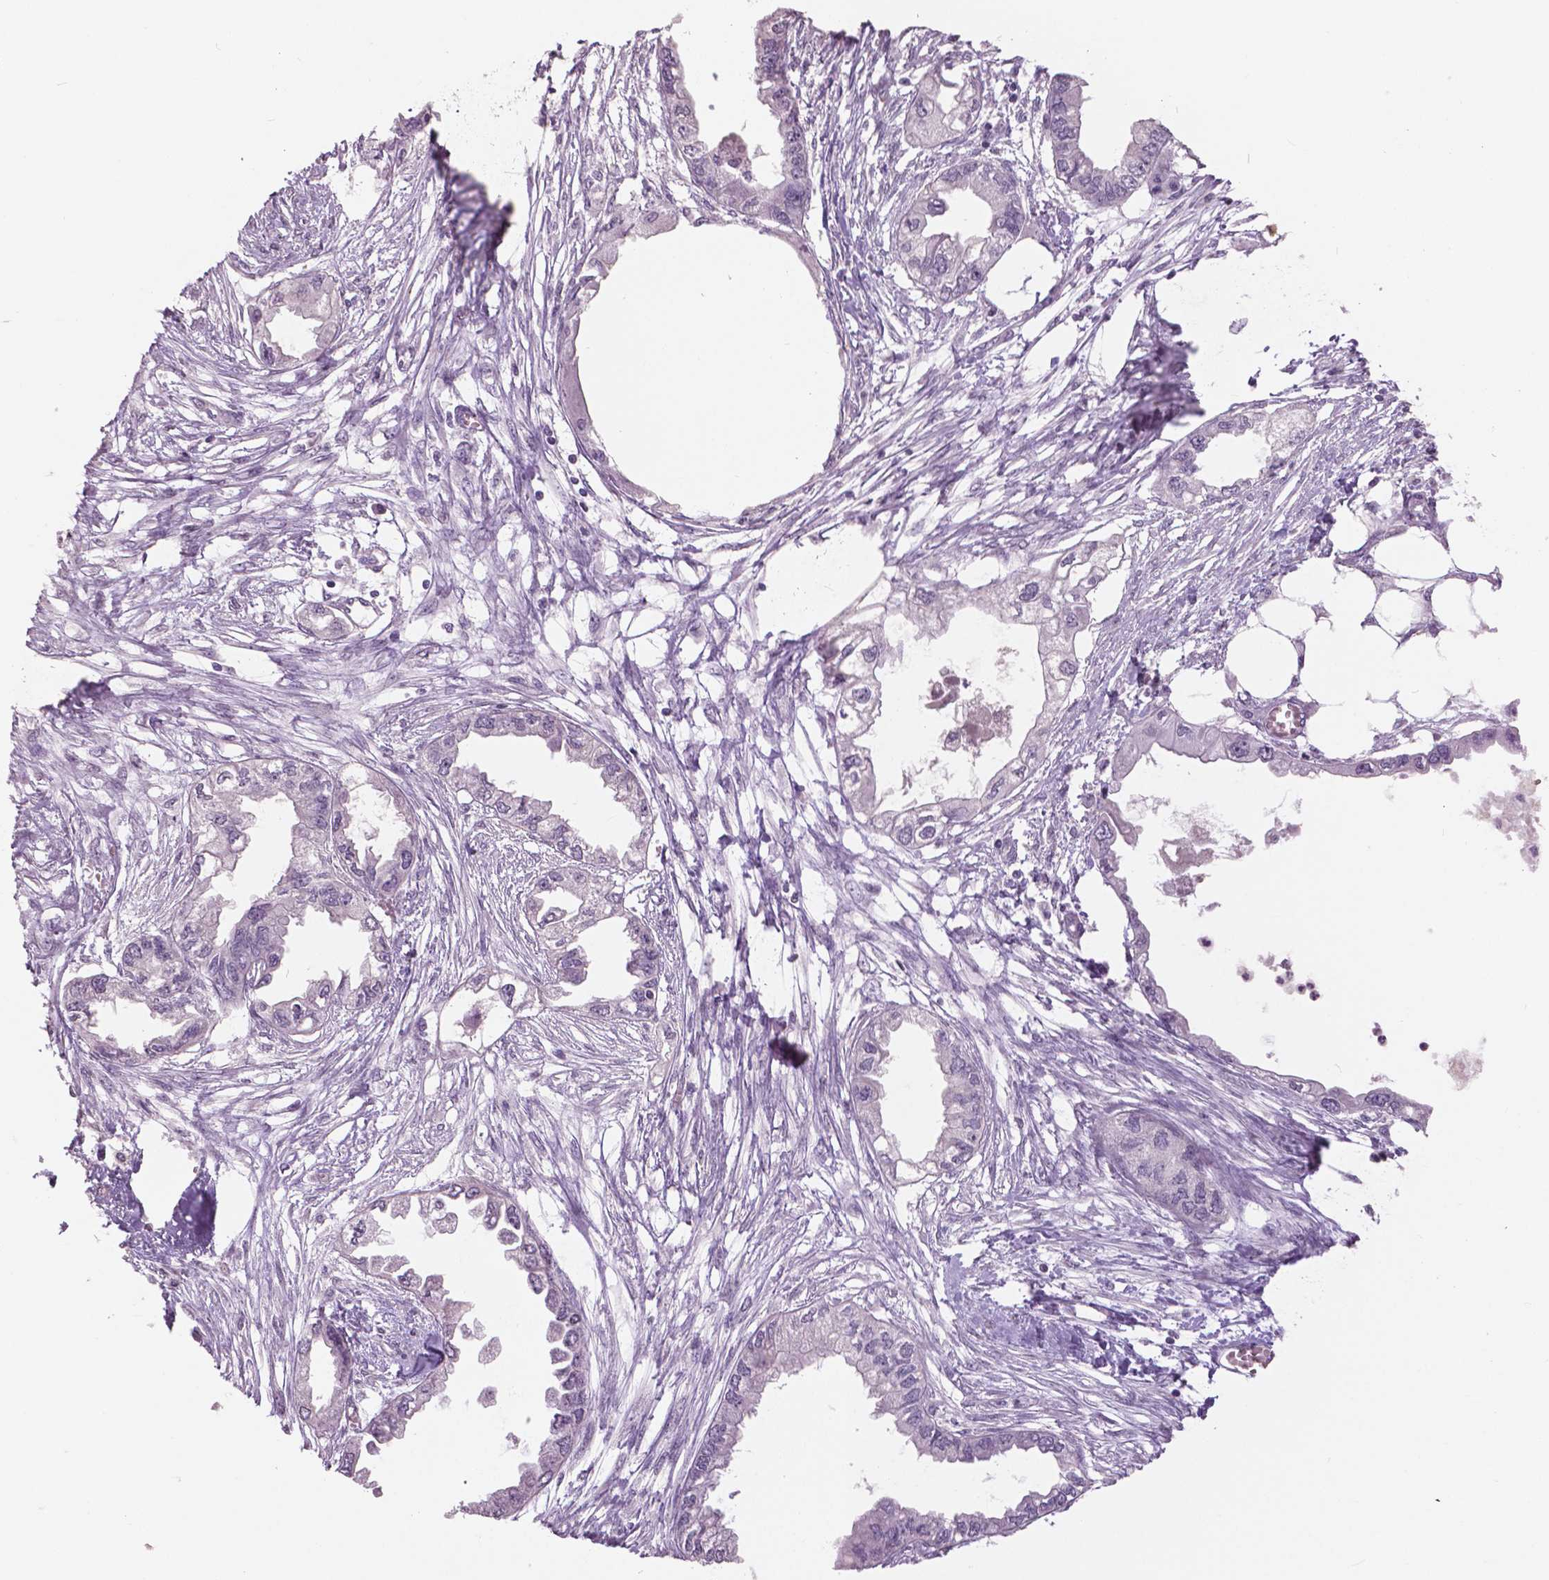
{"staining": {"intensity": "negative", "quantity": "none", "location": "none"}, "tissue": "endometrial cancer", "cell_type": "Tumor cells", "image_type": "cancer", "snomed": [{"axis": "morphology", "description": "Adenocarcinoma, NOS"}, {"axis": "morphology", "description": "Adenocarcinoma, metastatic, NOS"}, {"axis": "topography", "description": "Adipose tissue"}, {"axis": "topography", "description": "Endometrium"}], "caption": "Histopathology image shows no protein expression in tumor cells of endometrial adenocarcinoma tissue.", "gene": "GRIN2A", "patient": {"sex": "female", "age": 67}}